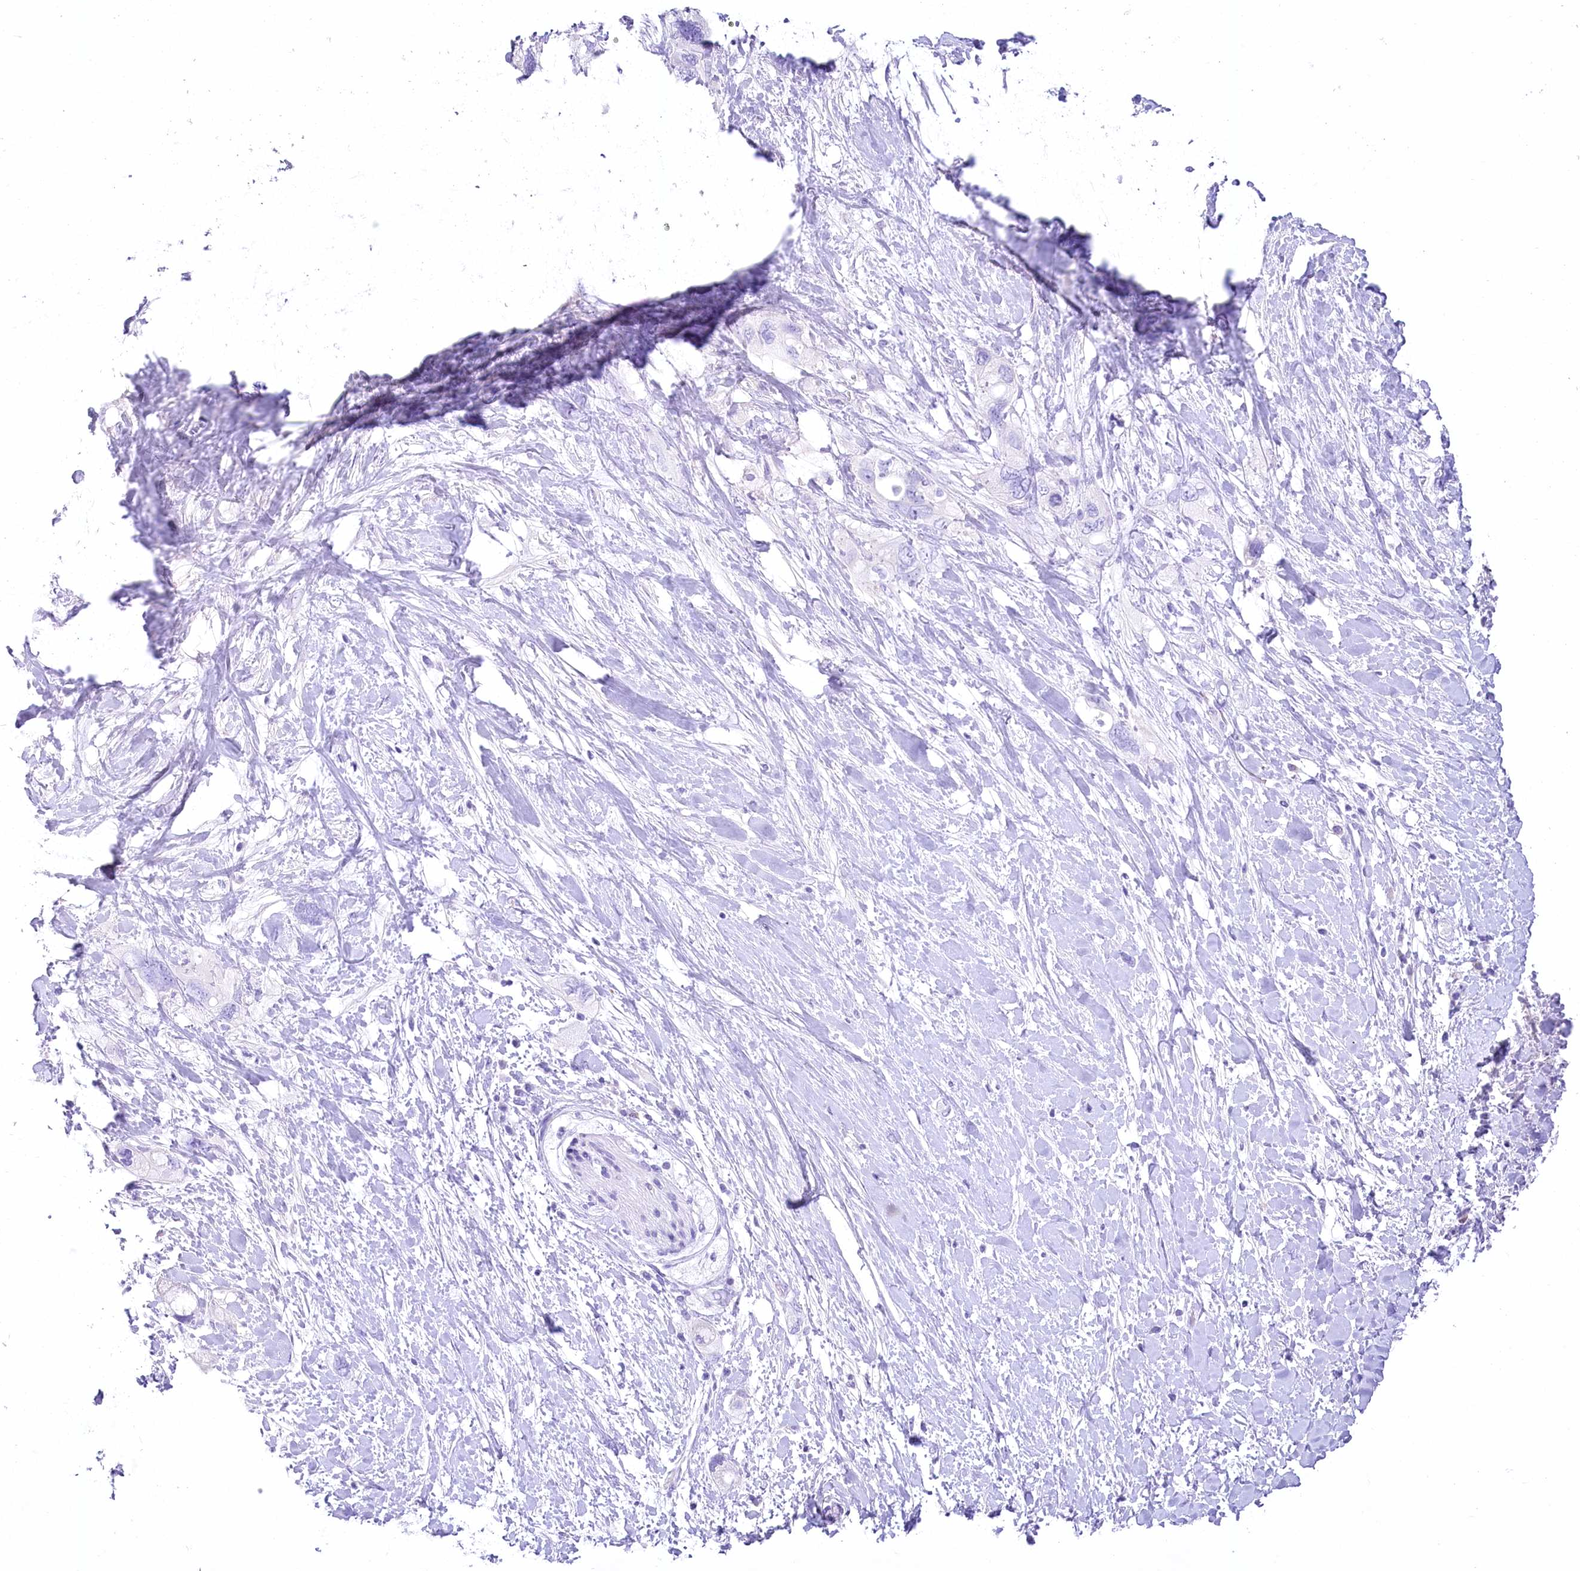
{"staining": {"intensity": "moderate", "quantity": "<25%", "location": "cytoplasmic/membranous"}, "tissue": "pancreatic cancer", "cell_type": "Tumor cells", "image_type": "cancer", "snomed": [{"axis": "morphology", "description": "Adenocarcinoma, NOS"}, {"axis": "topography", "description": "Pancreas"}], "caption": "A high-resolution image shows IHC staining of pancreatic cancer (adenocarcinoma), which demonstrates moderate cytoplasmic/membranous expression in approximately <25% of tumor cells.", "gene": "PBLD", "patient": {"sex": "female", "age": 56}}